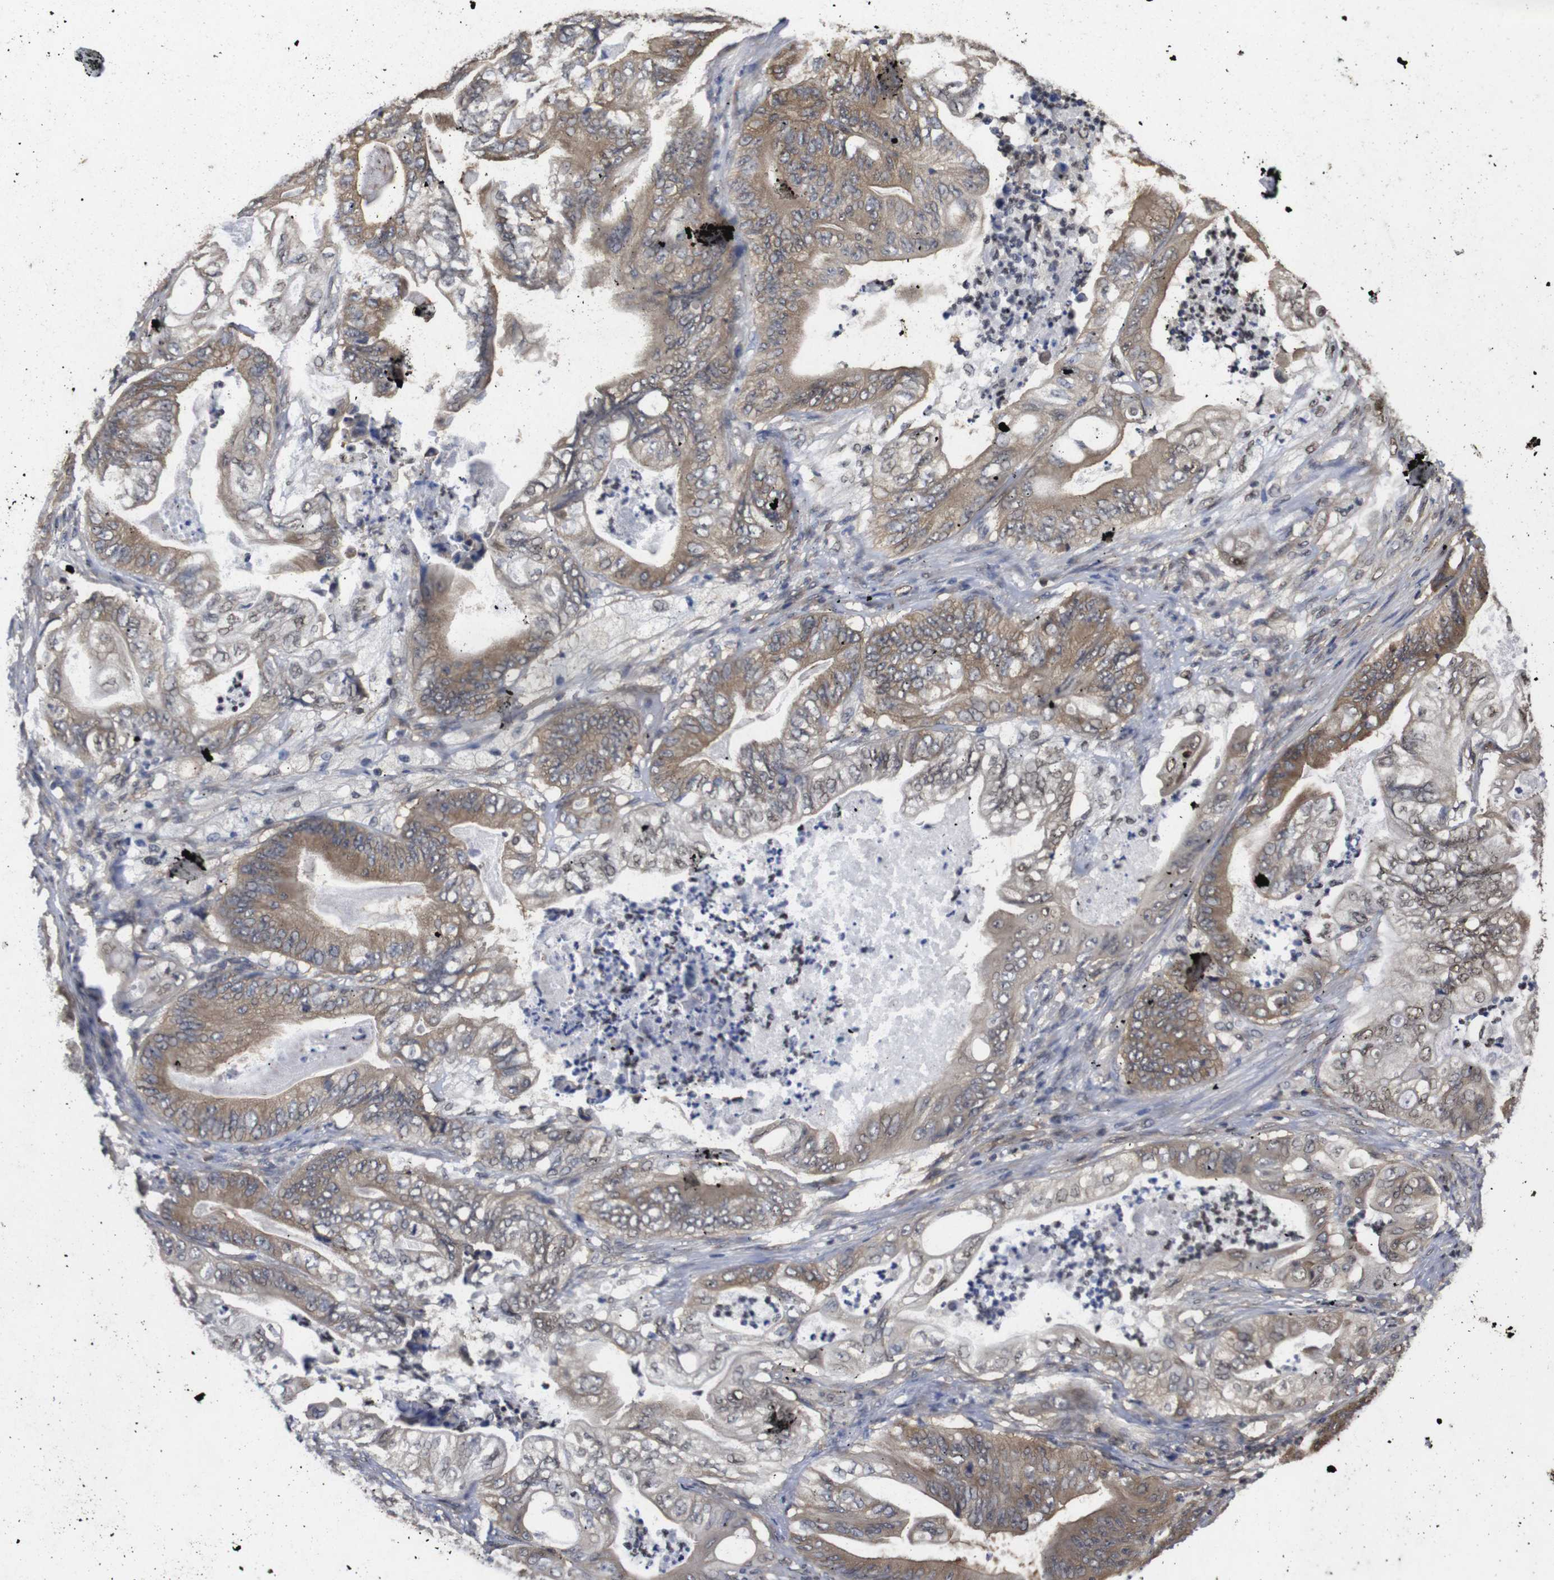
{"staining": {"intensity": "moderate", "quantity": ">75%", "location": "cytoplasmic/membranous,nuclear"}, "tissue": "stomach cancer", "cell_type": "Tumor cells", "image_type": "cancer", "snomed": [{"axis": "morphology", "description": "Adenocarcinoma, NOS"}, {"axis": "topography", "description": "Stomach"}], "caption": "This histopathology image reveals stomach adenocarcinoma stained with immunohistochemistry to label a protein in brown. The cytoplasmic/membranous and nuclear of tumor cells show moderate positivity for the protein. Nuclei are counter-stained blue.", "gene": "SUMO3", "patient": {"sex": "female", "age": 73}}